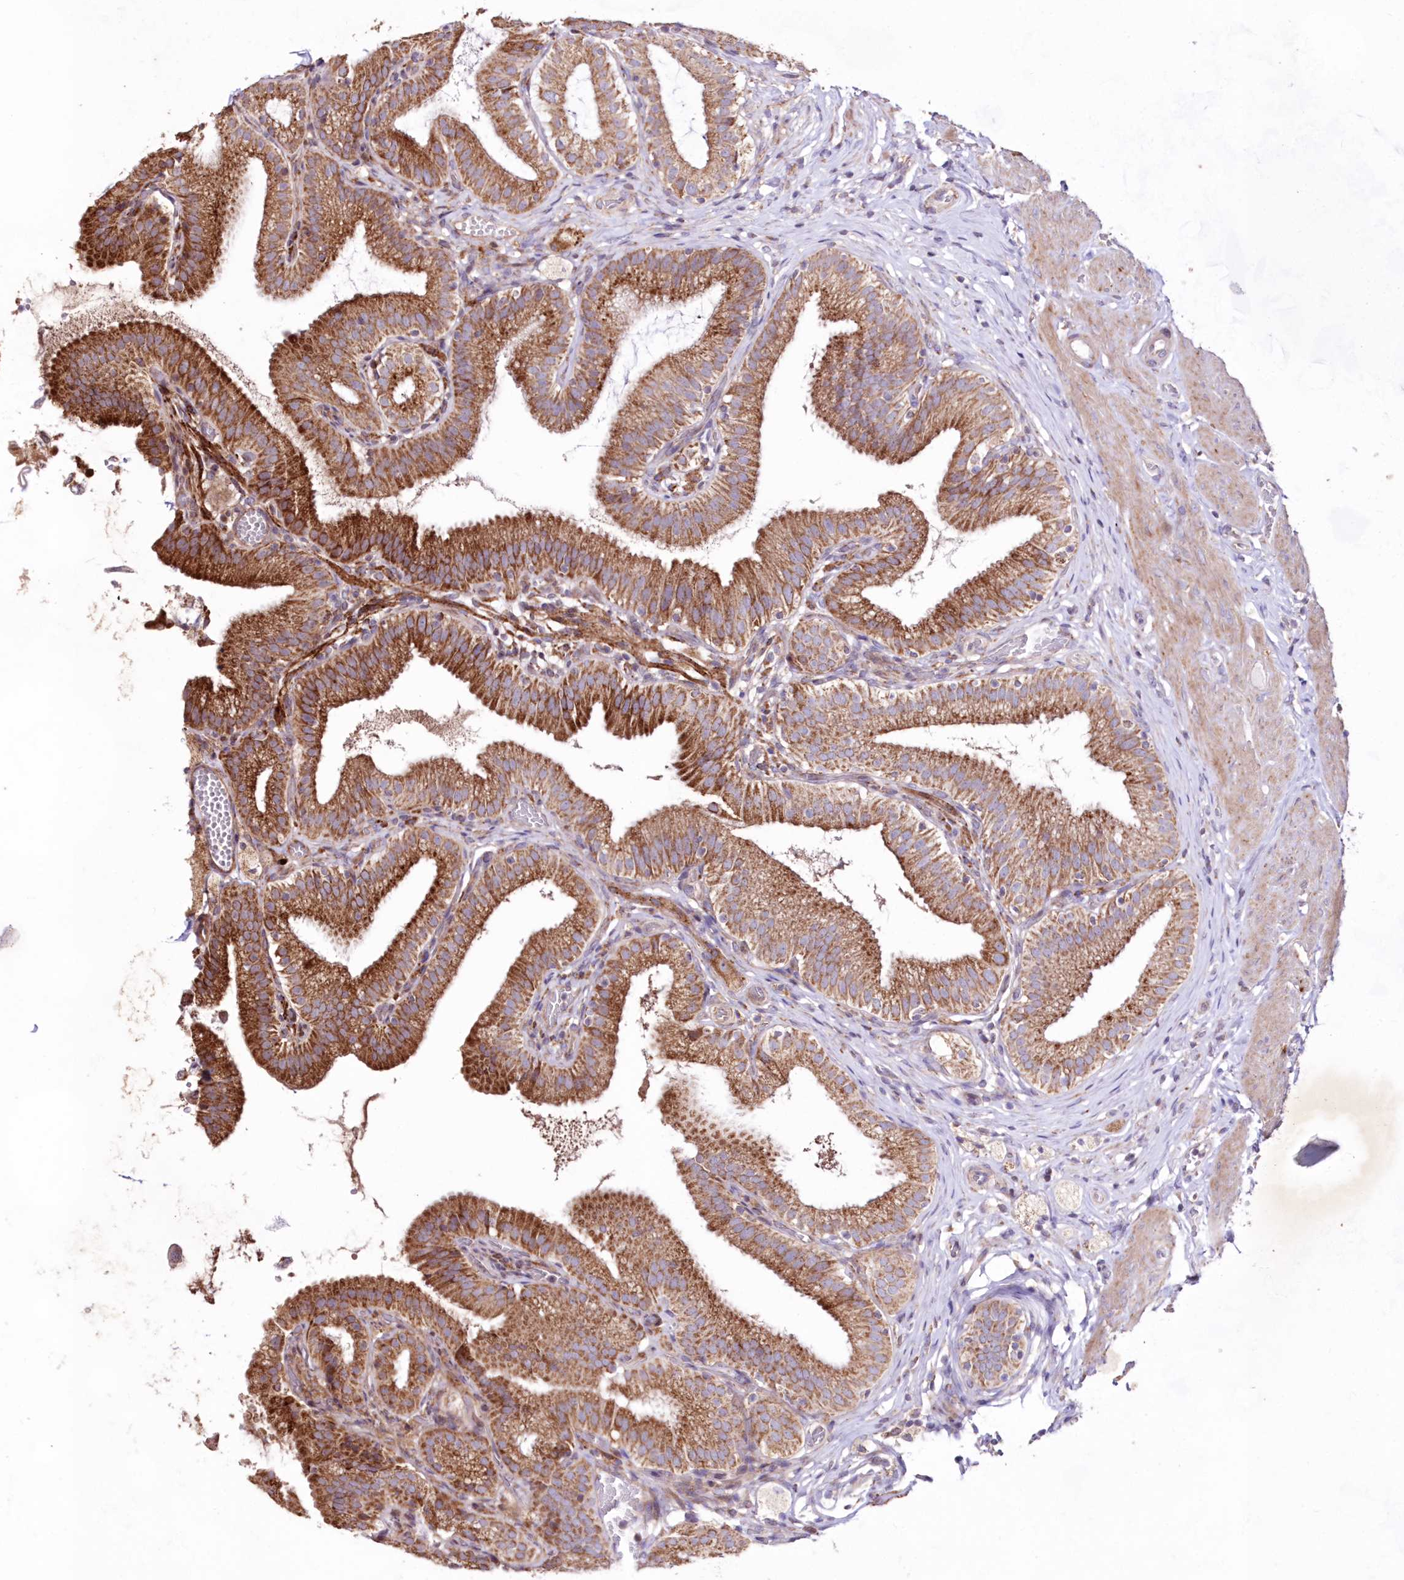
{"staining": {"intensity": "strong", "quantity": ">75%", "location": "cytoplasmic/membranous"}, "tissue": "gallbladder", "cell_type": "Glandular cells", "image_type": "normal", "snomed": [{"axis": "morphology", "description": "Normal tissue, NOS"}, {"axis": "topography", "description": "Gallbladder"}], "caption": "Strong cytoplasmic/membranous positivity for a protein is present in approximately >75% of glandular cells of normal gallbladder using immunohistochemistry (IHC).", "gene": "HADHB", "patient": {"sex": "male", "age": 54}}